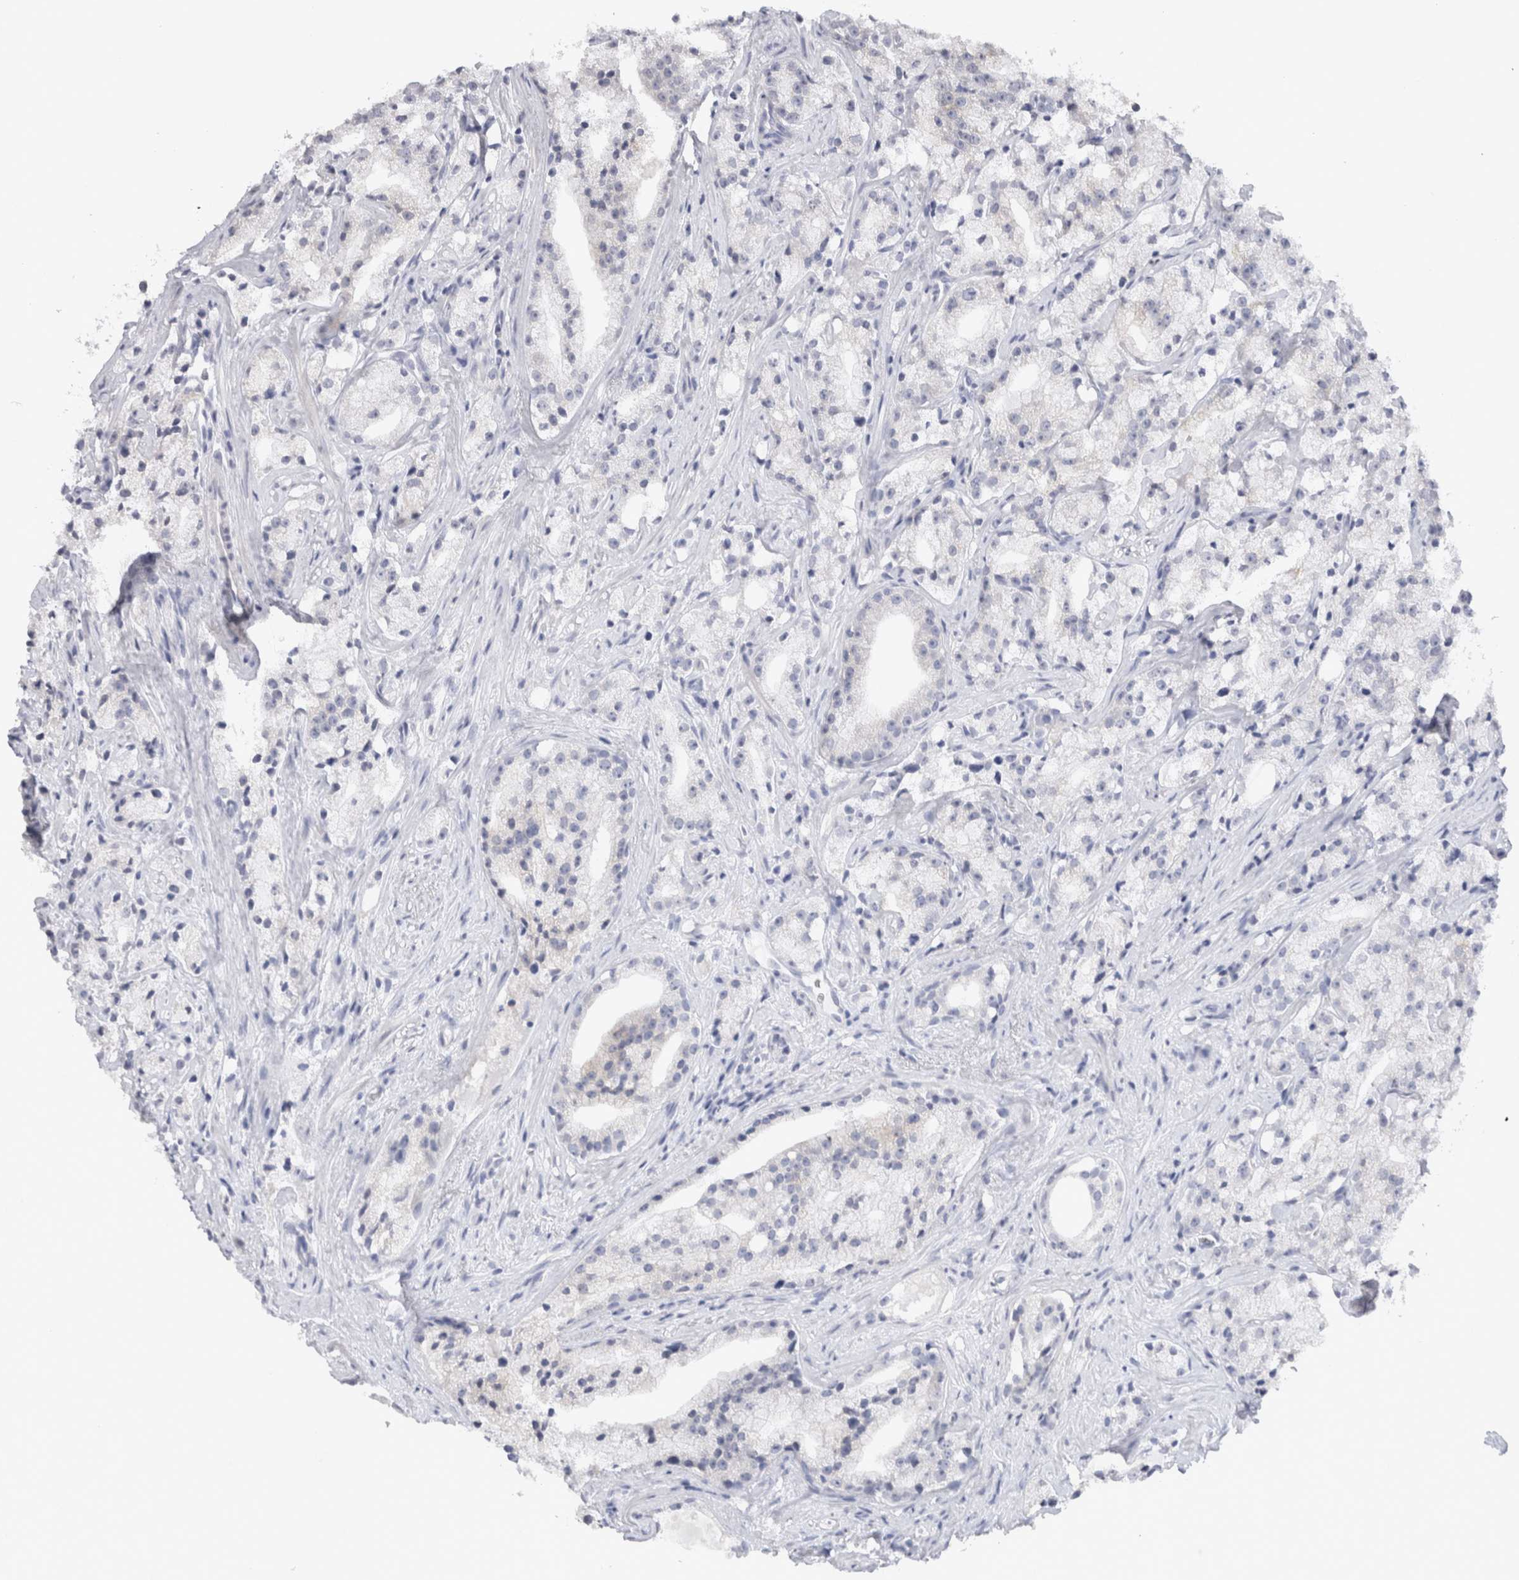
{"staining": {"intensity": "negative", "quantity": "none", "location": "none"}, "tissue": "prostate cancer", "cell_type": "Tumor cells", "image_type": "cancer", "snomed": [{"axis": "morphology", "description": "Adenocarcinoma, High grade"}, {"axis": "topography", "description": "Prostate"}], "caption": "Immunohistochemical staining of prostate cancer (high-grade adenocarcinoma) exhibits no significant expression in tumor cells.", "gene": "C9orf50", "patient": {"sex": "male", "age": 64}}